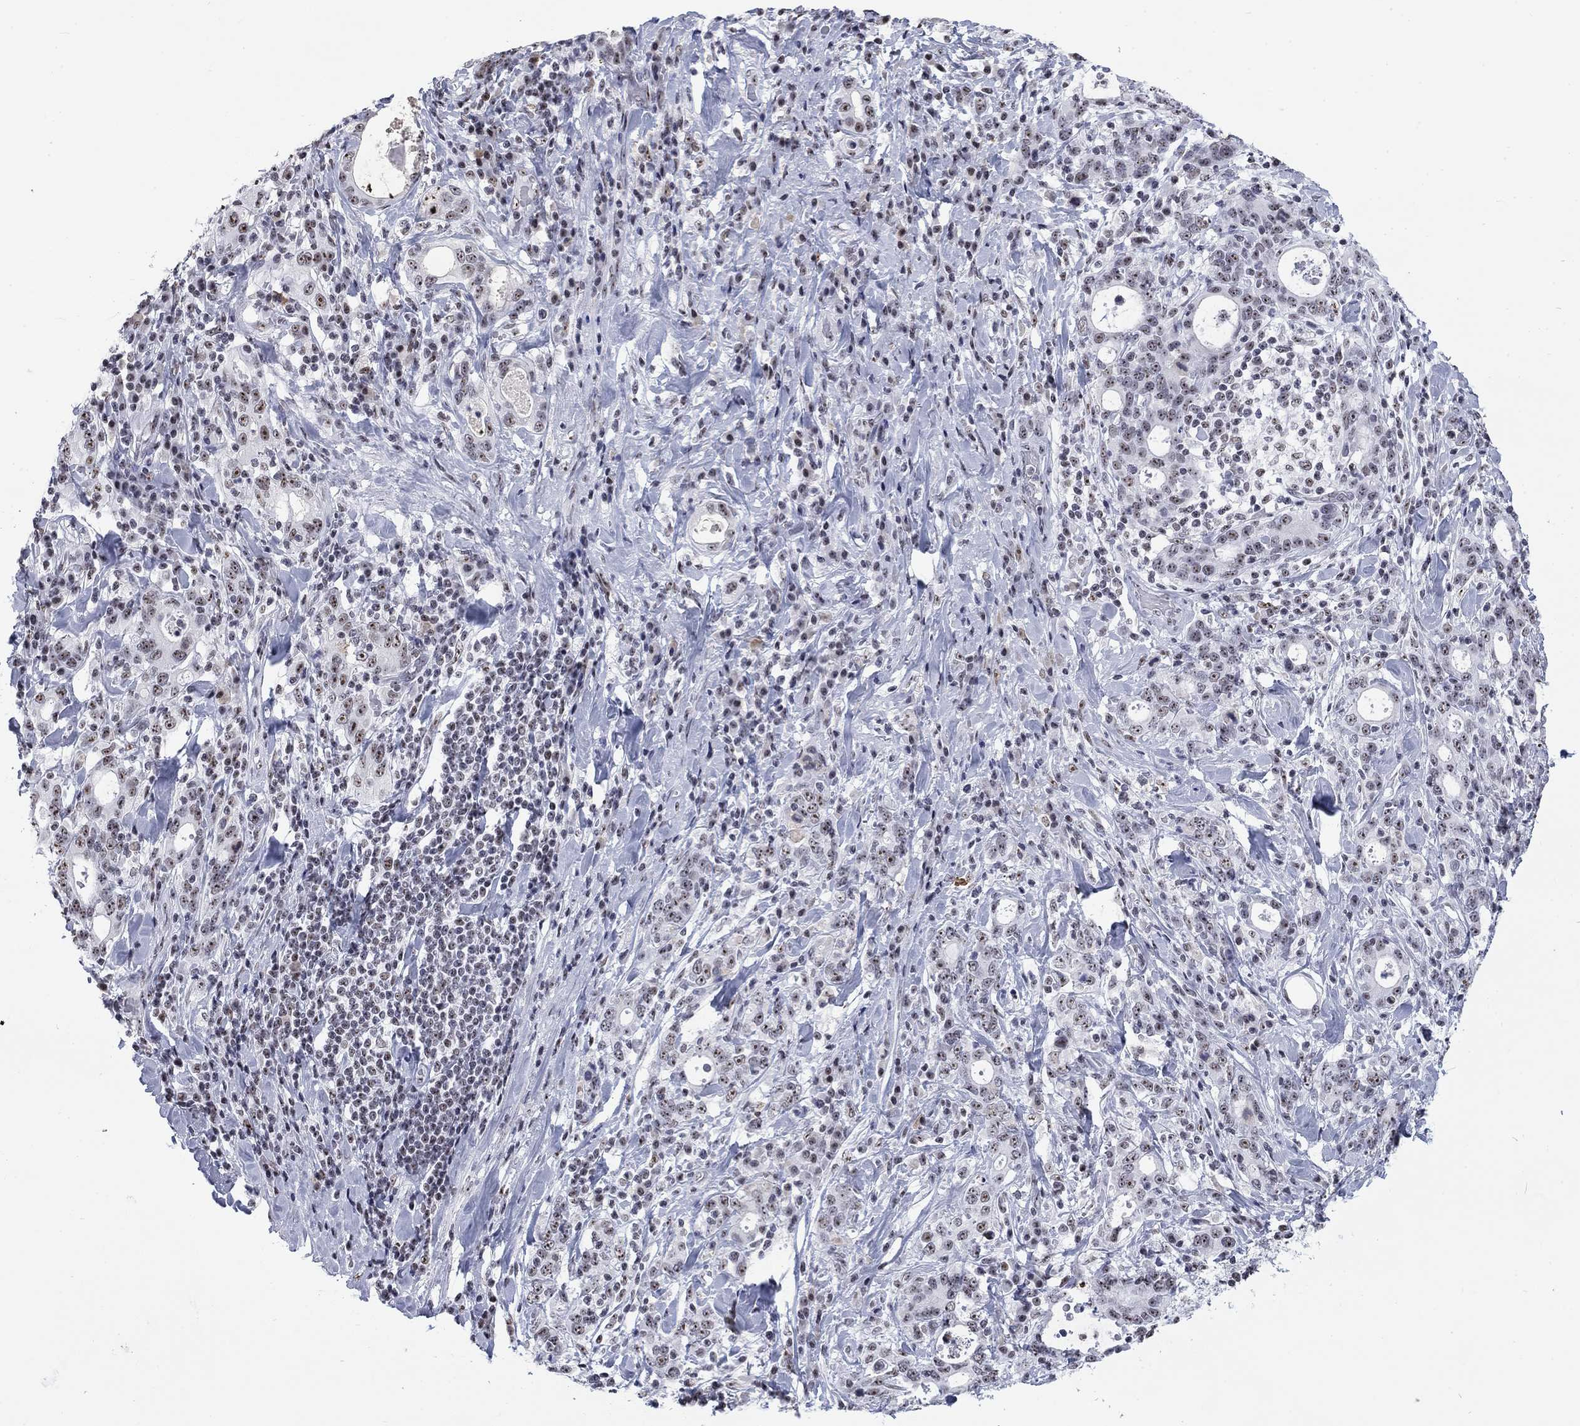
{"staining": {"intensity": "weak", "quantity": "25%-75%", "location": "nuclear"}, "tissue": "stomach cancer", "cell_type": "Tumor cells", "image_type": "cancer", "snomed": [{"axis": "morphology", "description": "Adenocarcinoma, NOS"}, {"axis": "topography", "description": "Stomach"}], "caption": "Human stomach cancer stained with a brown dye reveals weak nuclear positive staining in approximately 25%-75% of tumor cells.", "gene": "CSRNP3", "patient": {"sex": "male", "age": 79}}